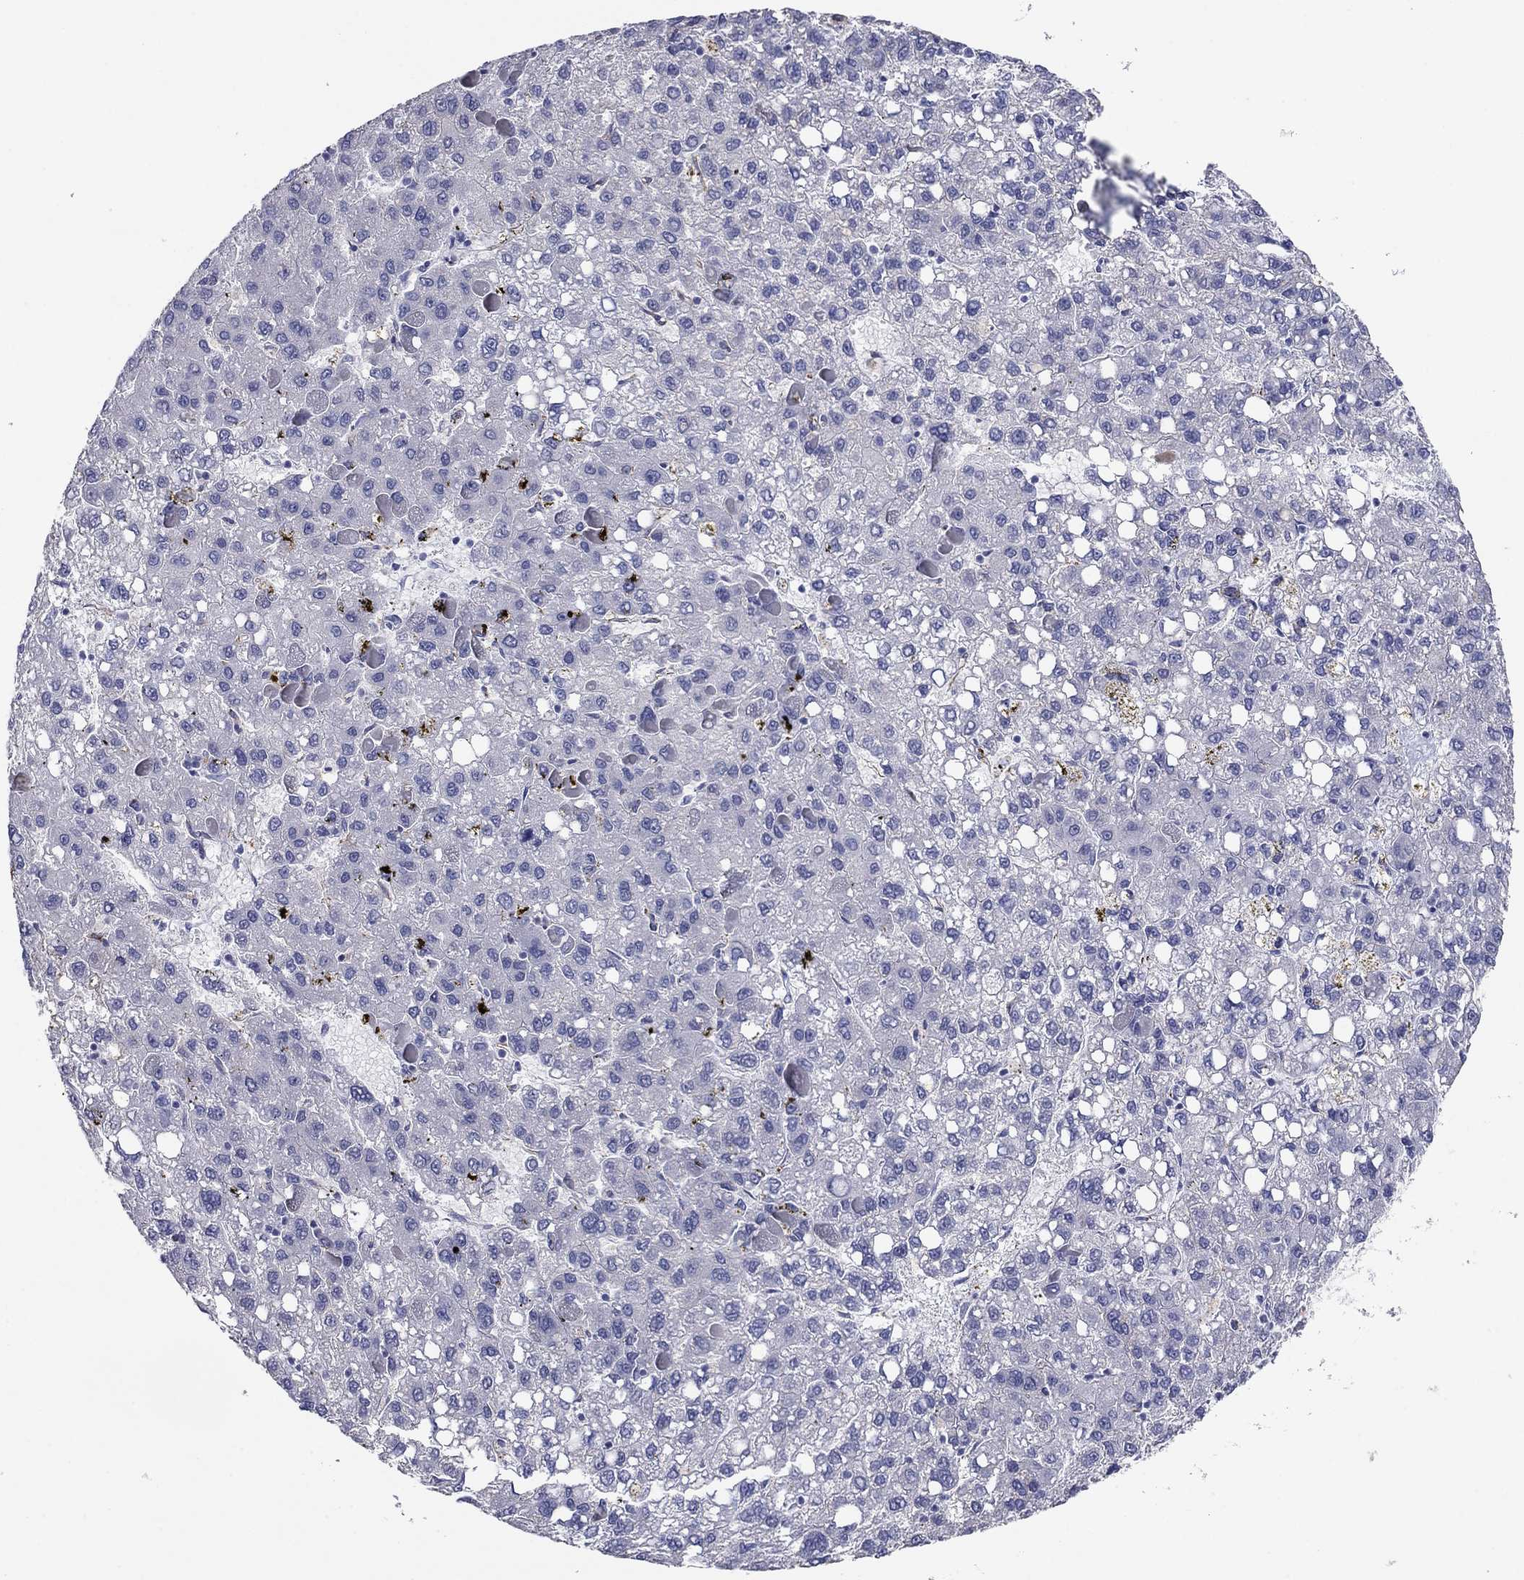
{"staining": {"intensity": "negative", "quantity": "none", "location": "none"}, "tissue": "liver cancer", "cell_type": "Tumor cells", "image_type": "cancer", "snomed": [{"axis": "morphology", "description": "Carcinoma, Hepatocellular, NOS"}, {"axis": "topography", "description": "Liver"}], "caption": "IHC photomicrograph of neoplastic tissue: liver cancer stained with DAB displays no significant protein positivity in tumor cells.", "gene": "ITGAE", "patient": {"sex": "female", "age": 82}}